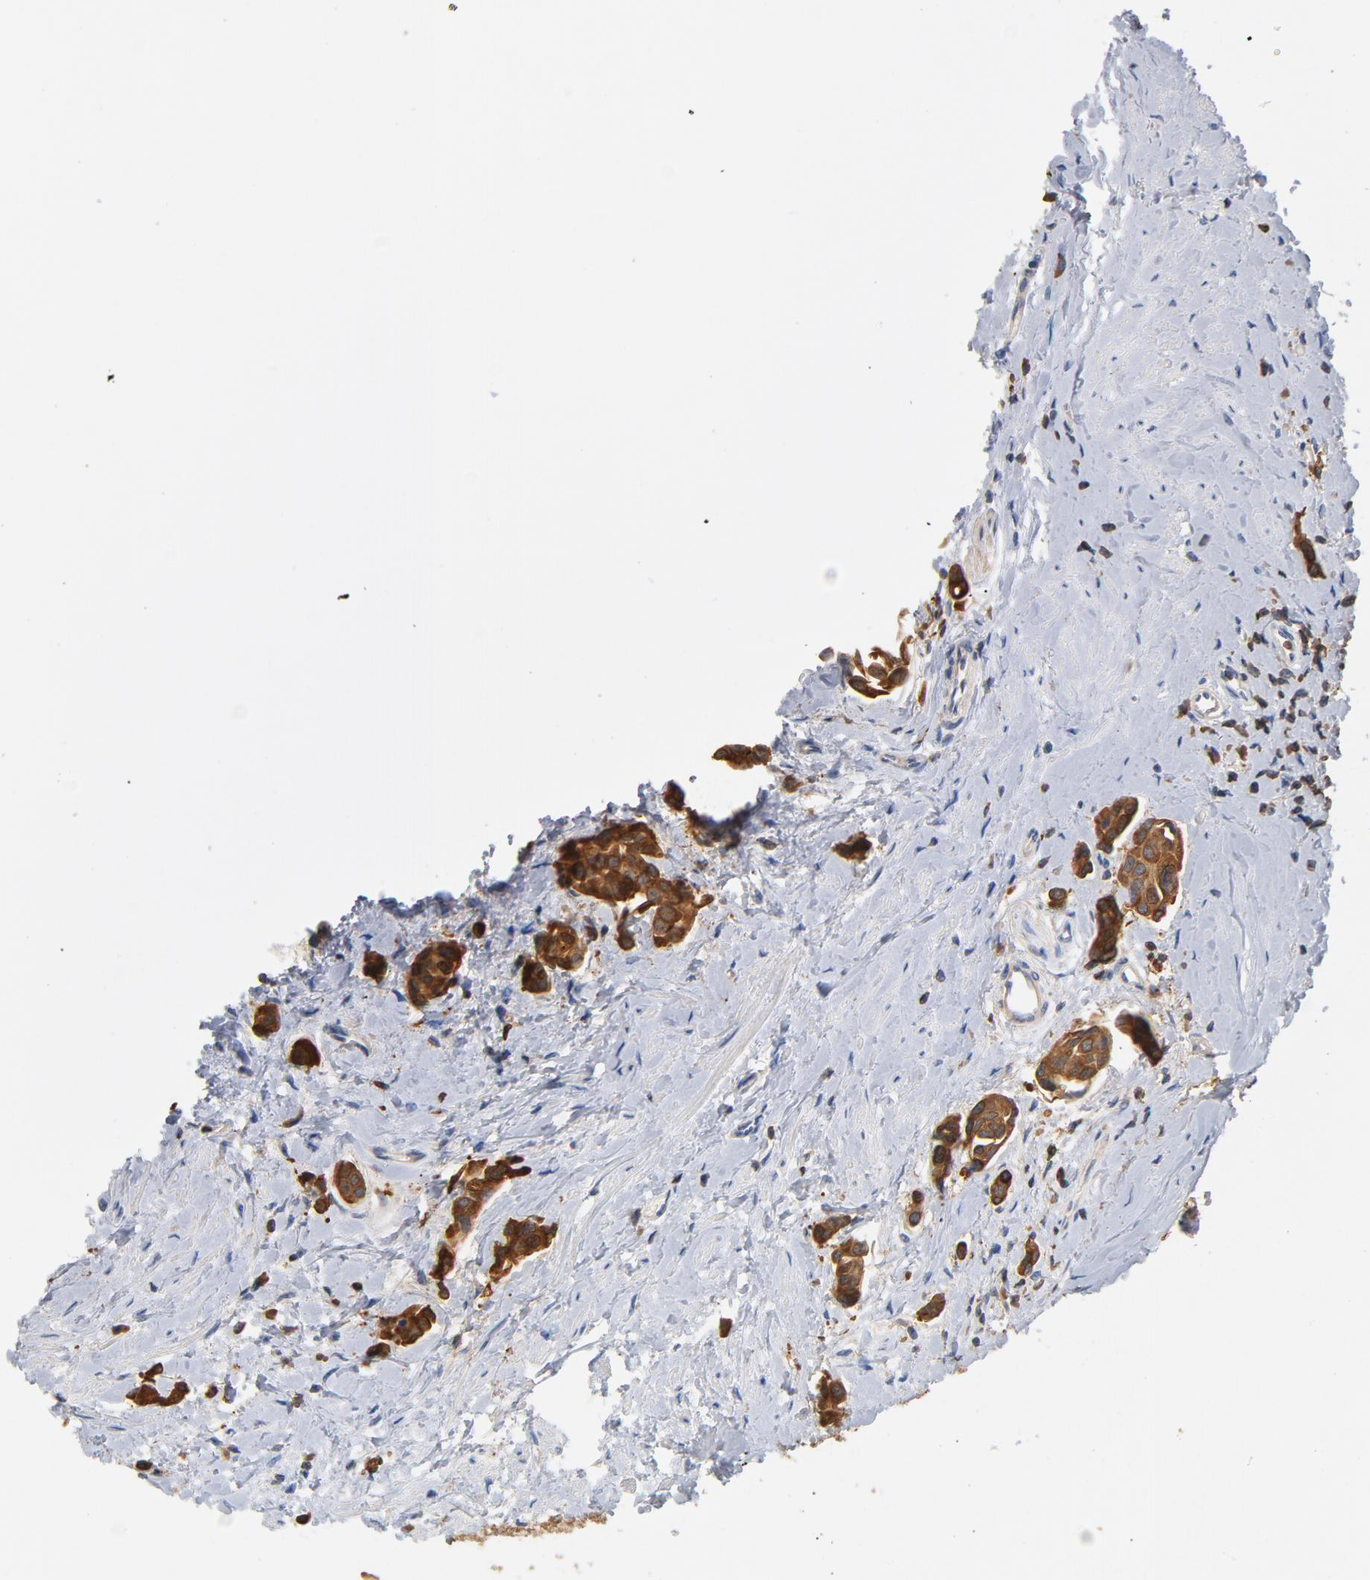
{"staining": {"intensity": "strong", "quantity": ">75%", "location": "cytoplasmic/membranous"}, "tissue": "urothelial cancer", "cell_type": "Tumor cells", "image_type": "cancer", "snomed": [{"axis": "morphology", "description": "Urothelial carcinoma, High grade"}, {"axis": "topography", "description": "Urinary bladder"}], "caption": "Immunohistochemistry (IHC) (DAB) staining of human urothelial cancer shows strong cytoplasmic/membranous protein positivity in approximately >75% of tumor cells.", "gene": "EZR", "patient": {"sex": "male", "age": 78}}